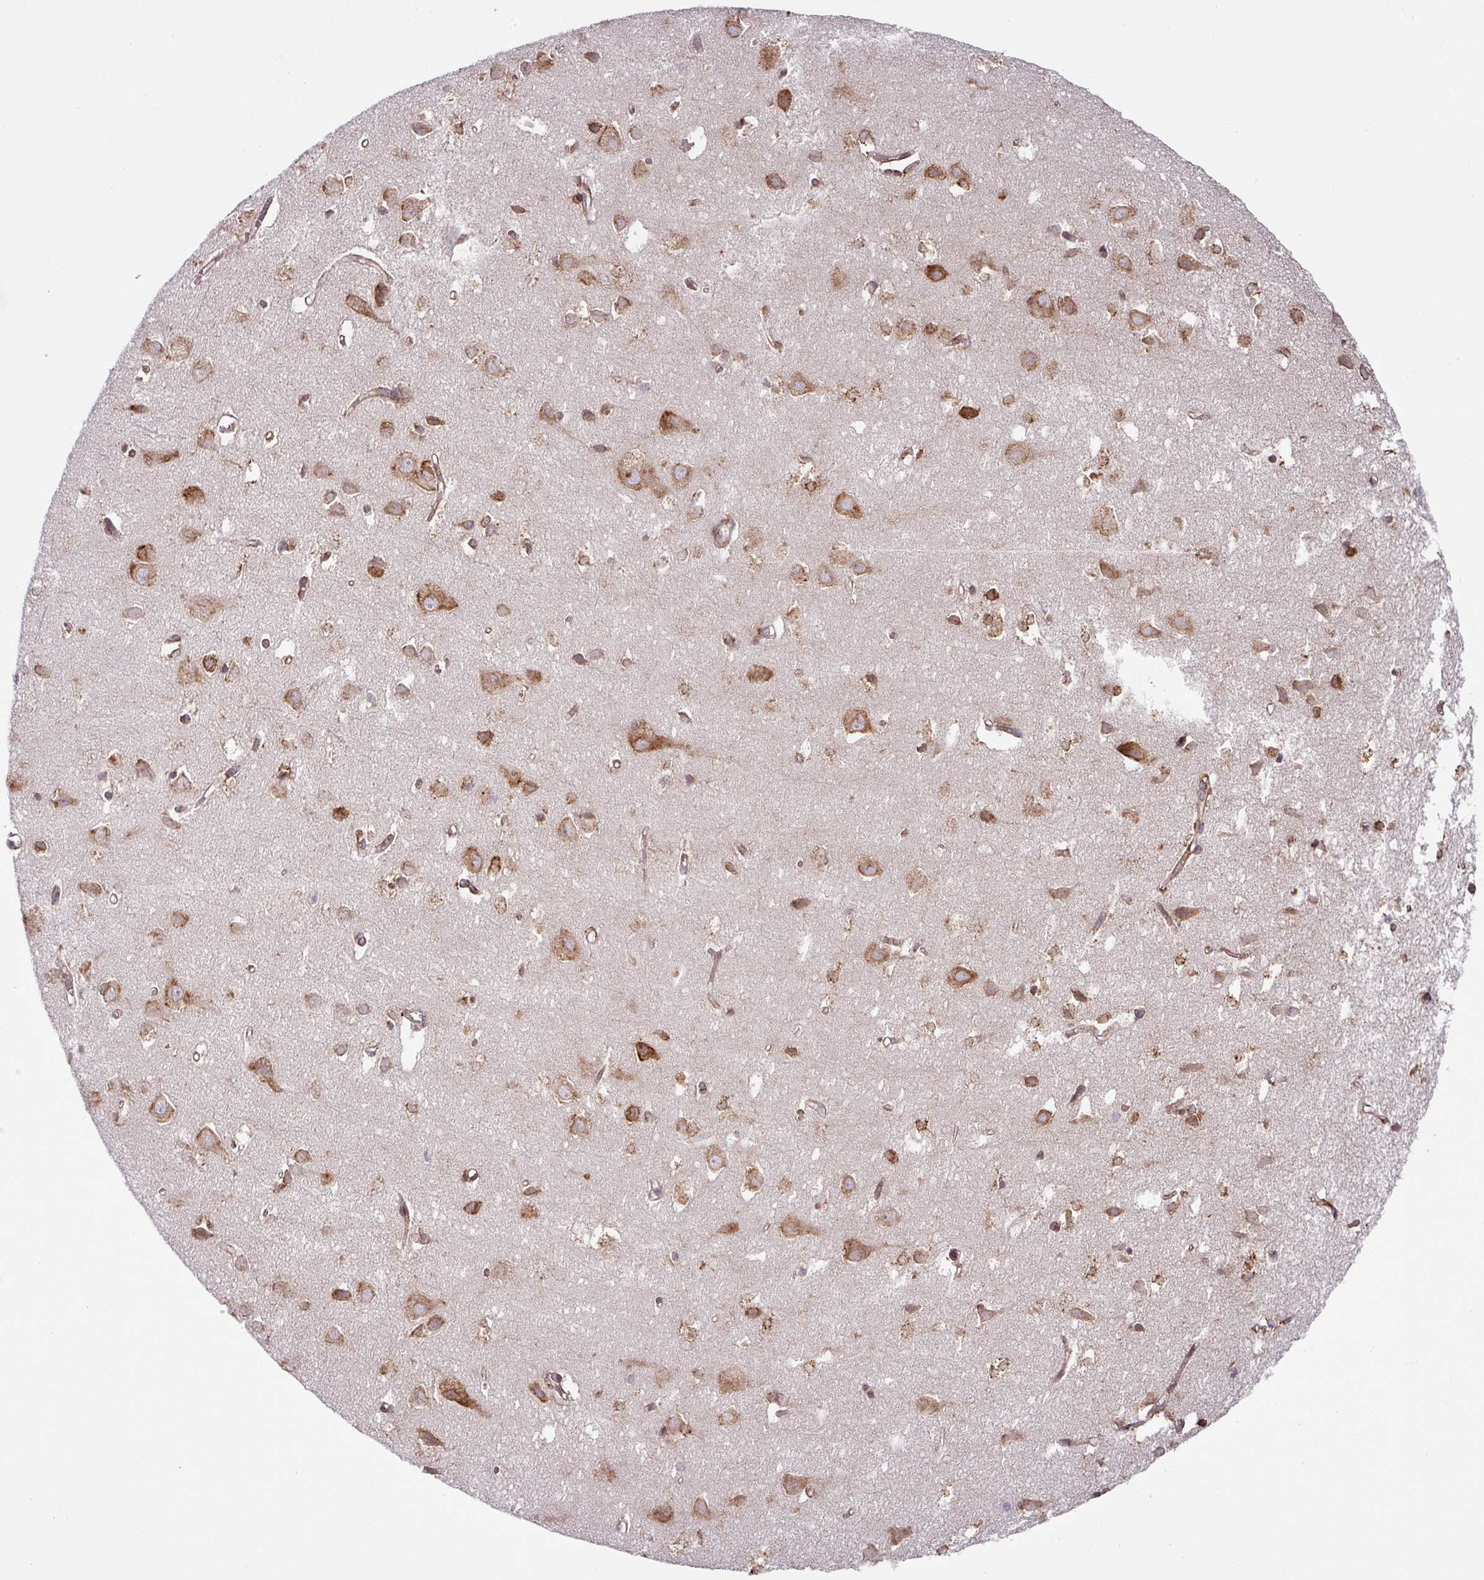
{"staining": {"intensity": "moderate", "quantity": ">75%", "location": "cytoplasmic/membranous"}, "tissue": "cerebral cortex", "cell_type": "Endothelial cells", "image_type": "normal", "snomed": [{"axis": "morphology", "description": "Normal tissue, NOS"}, {"axis": "topography", "description": "Cerebral cortex"}], "caption": "About >75% of endothelial cells in normal human cerebral cortex demonstrate moderate cytoplasmic/membranous protein positivity as visualized by brown immunohistochemical staining.", "gene": "SLC39A7", "patient": {"sex": "male", "age": 70}}